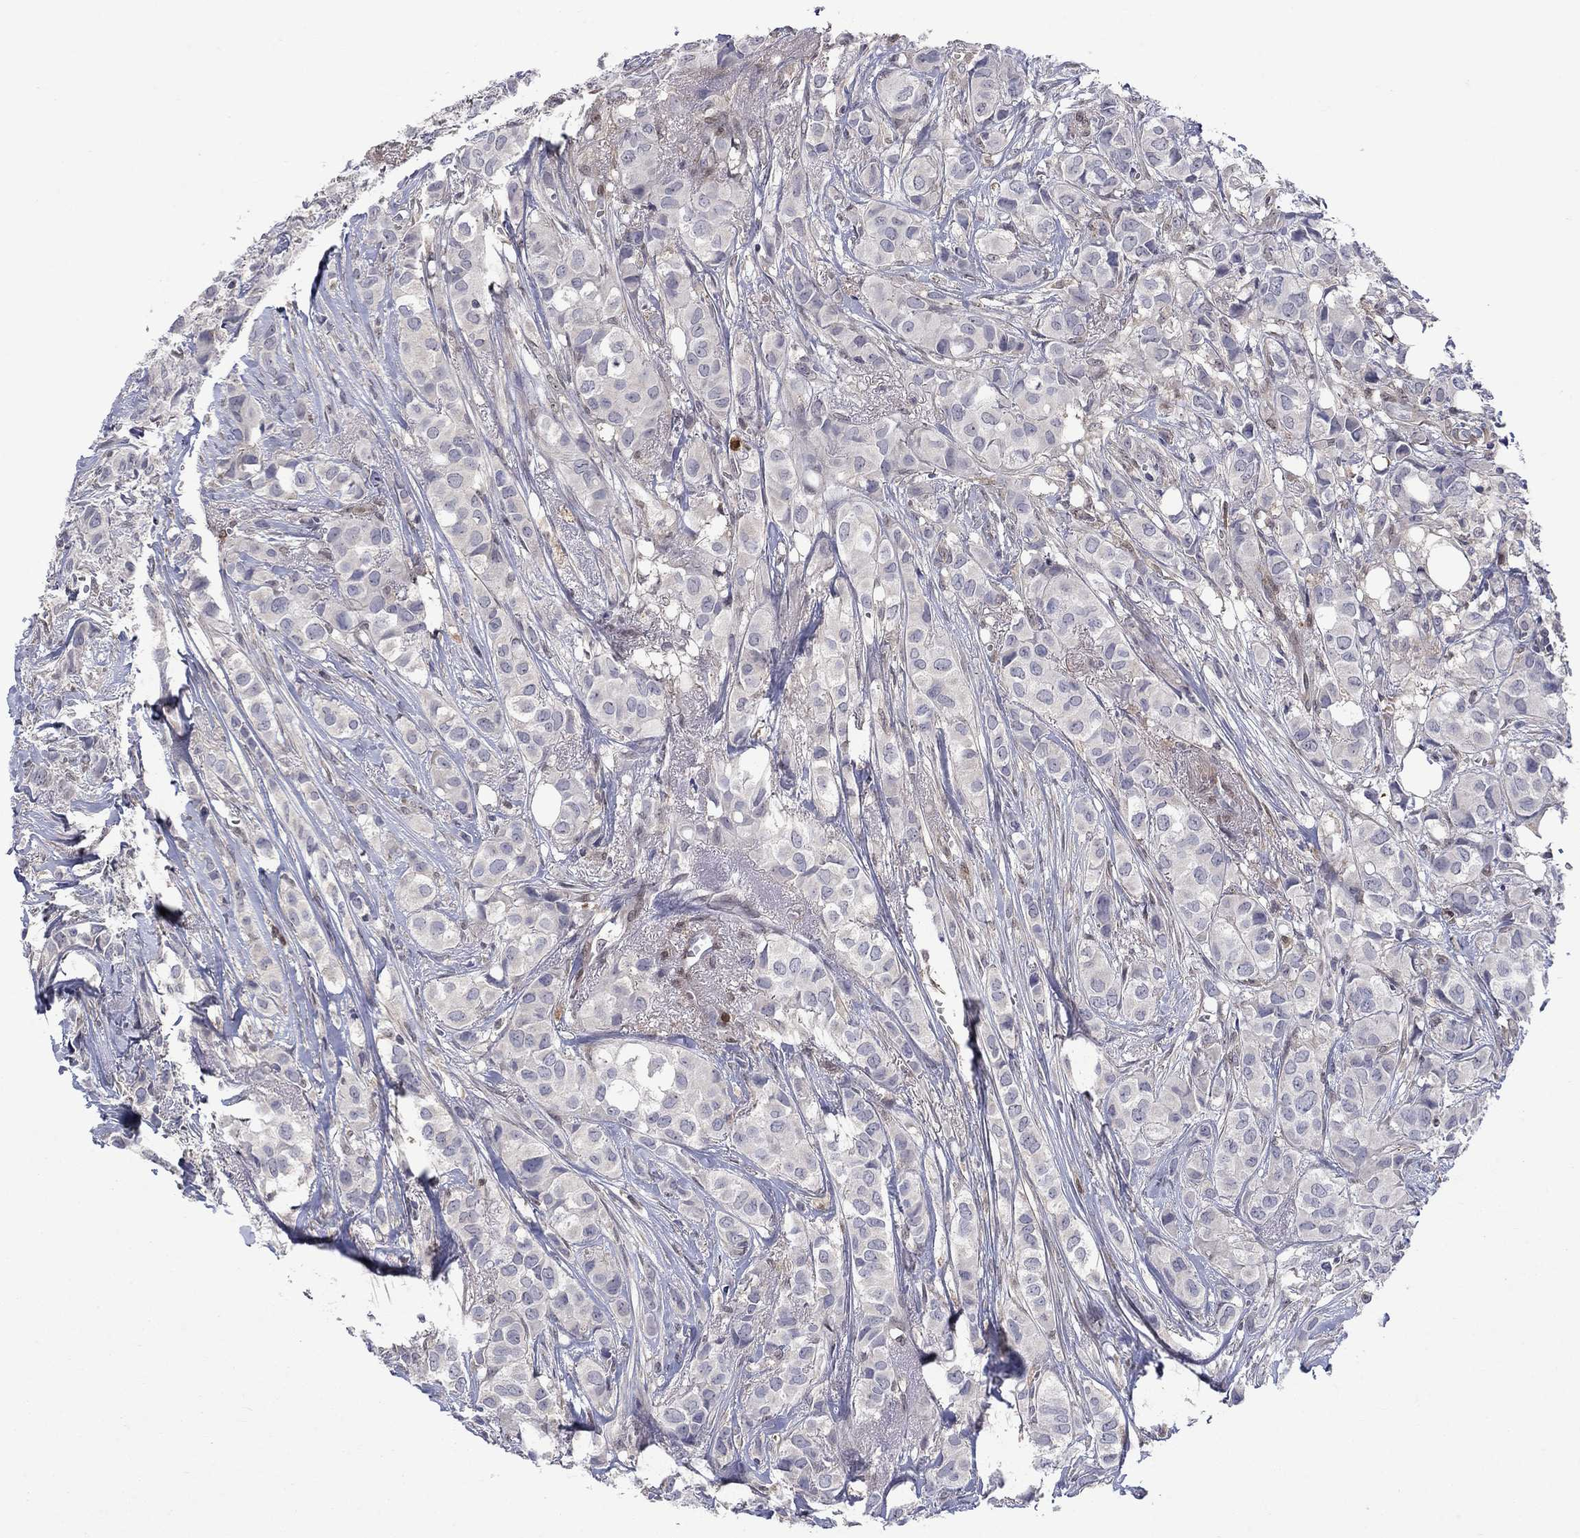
{"staining": {"intensity": "negative", "quantity": "none", "location": "none"}, "tissue": "breast cancer", "cell_type": "Tumor cells", "image_type": "cancer", "snomed": [{"axis": "morphology", "description": "Duct carcinoma"}, {"axis": "topography", "description": "Breast"}], "caption": "Tumor cells are negative for brown protein staining in breast infiltrating ductal carcinoma.", "gene": "CBR1", "patient": {"sex": "female", "age": 85}}